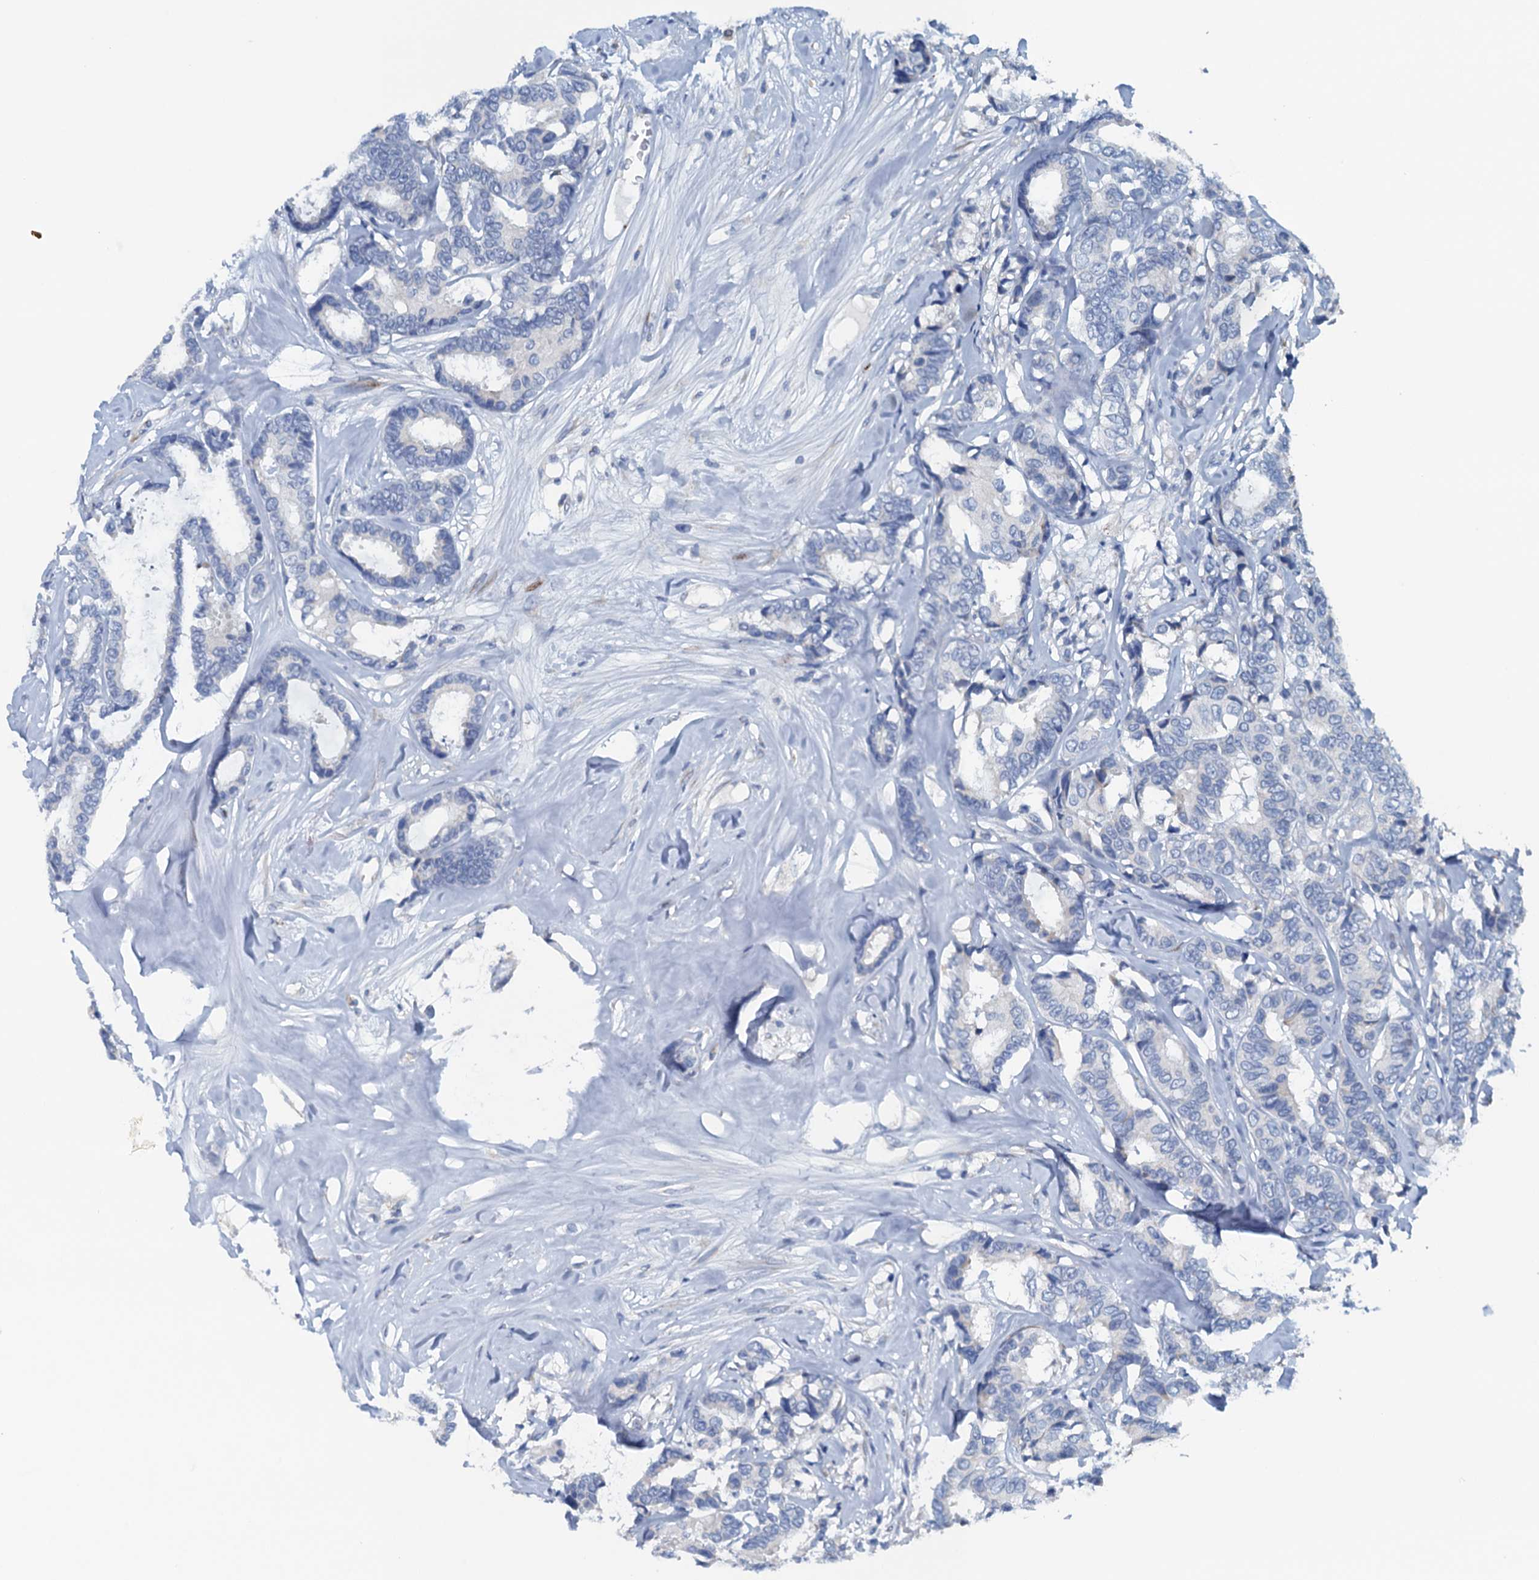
{"staining": {"intensity": "negative", "quantity": "none", "location": "none"}, "tissue": "breast cancer", "cell_type": "Tumor cells", "image_type": "cancer", "snomed": [{"axis": "morphology", "description": "Duct carcinoma"}, {"axis": "topography", "description": "Breast"}], "caption": "The image reveals no staining of tumor cells in intraductal carcinoma (breast).", "gene": "CBLIF", "patient": {"sex": "female", "age": 87}}